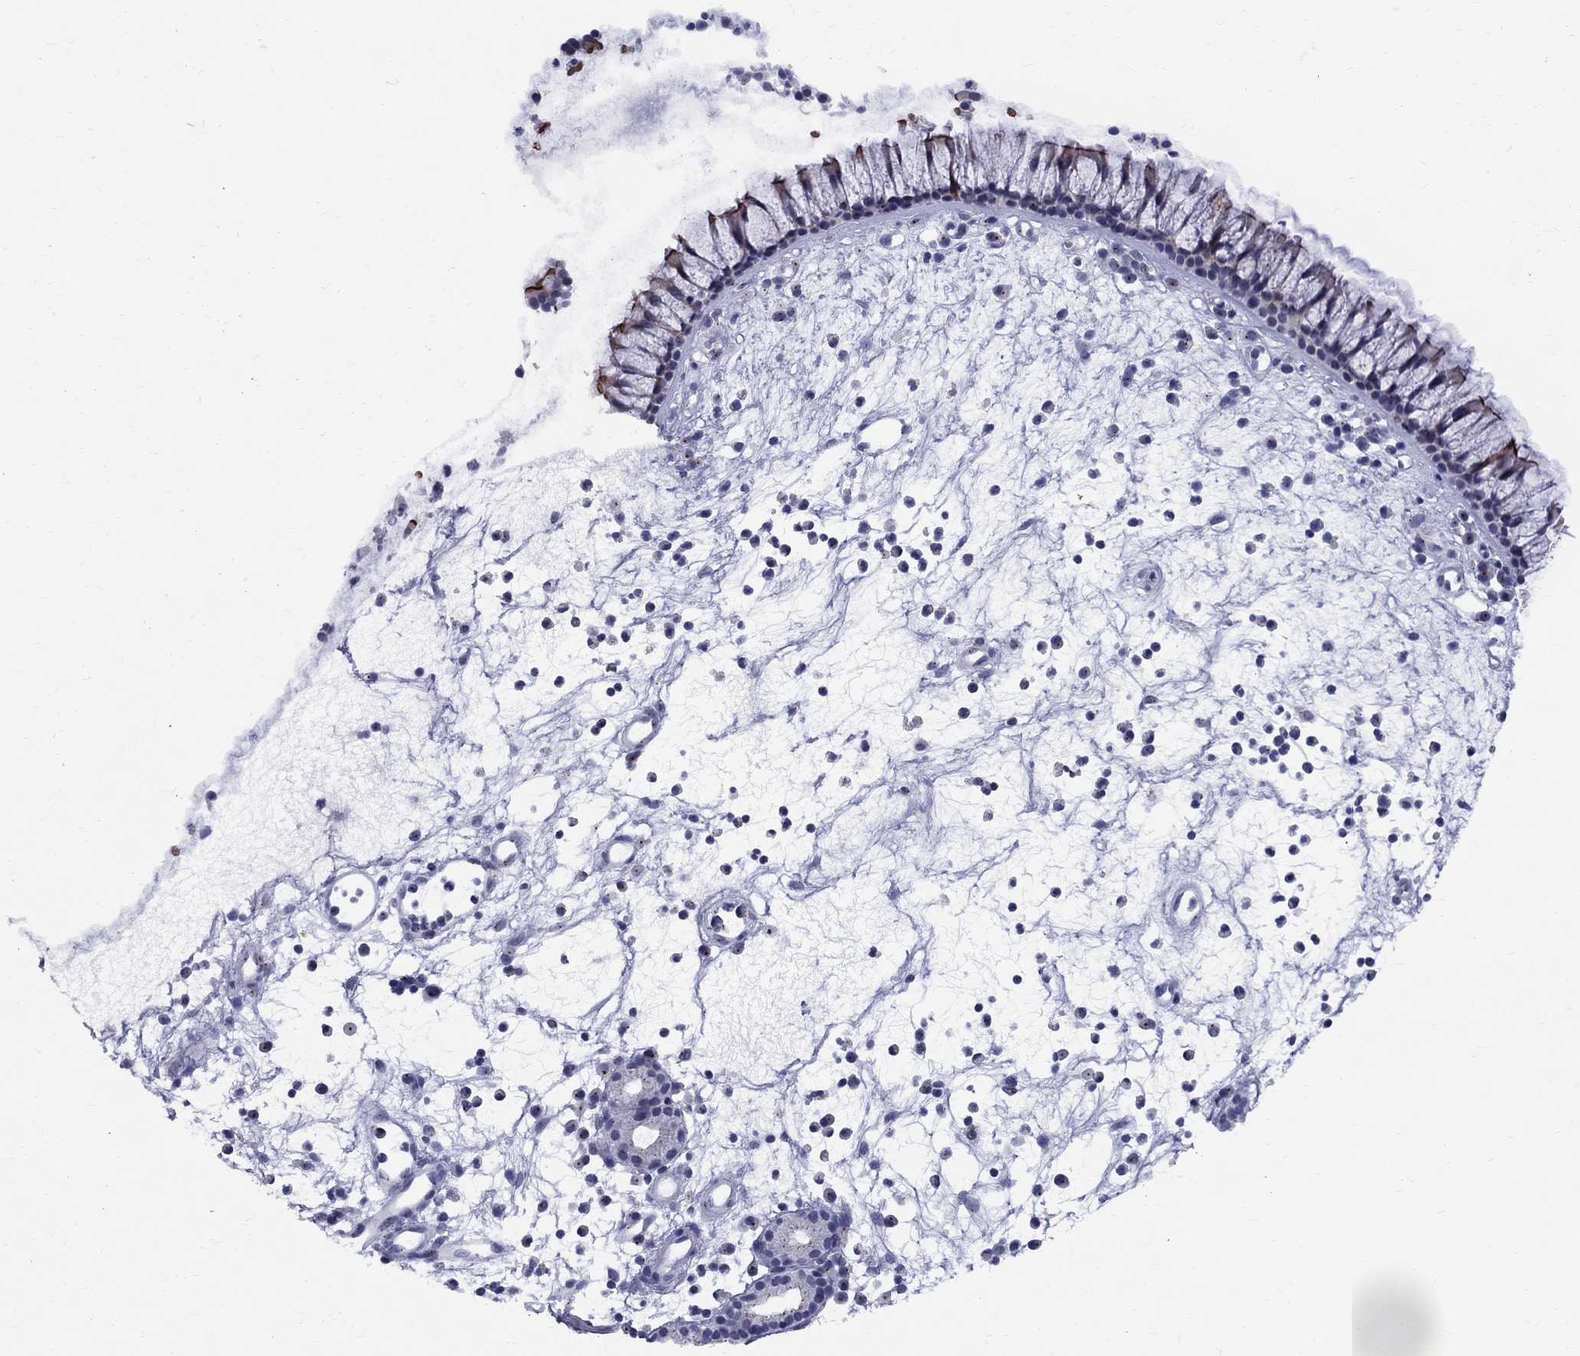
{"staining": {"intensity": "moderate", "quantity": "<25%", "location": "cytoplasmic/membranous"}, "tissue": "nasopharynx", "cell_type": "Respiratory epithelial cells", "image_type": "normal", "snomed": [{"axis": "morphology", "description": "Normal tissue, NOS"}, {"axis": "topography", "description": "Nasopharynx"}], "caption": "High-magnification brightfield microscopy of normal nasopharynx stained with DAB (3,3'-diaminobenzidine) (brown) and counterstained with hematoxylin (blue). respiratory epithelial cells exhibit moderate cytoplasmic/membranous positivity is identified in about<25% of cells. (IHC, brightfield microscopy, high magnification).", "gene": "CEP43", "patient": {"sex": "male", "age": 77}}